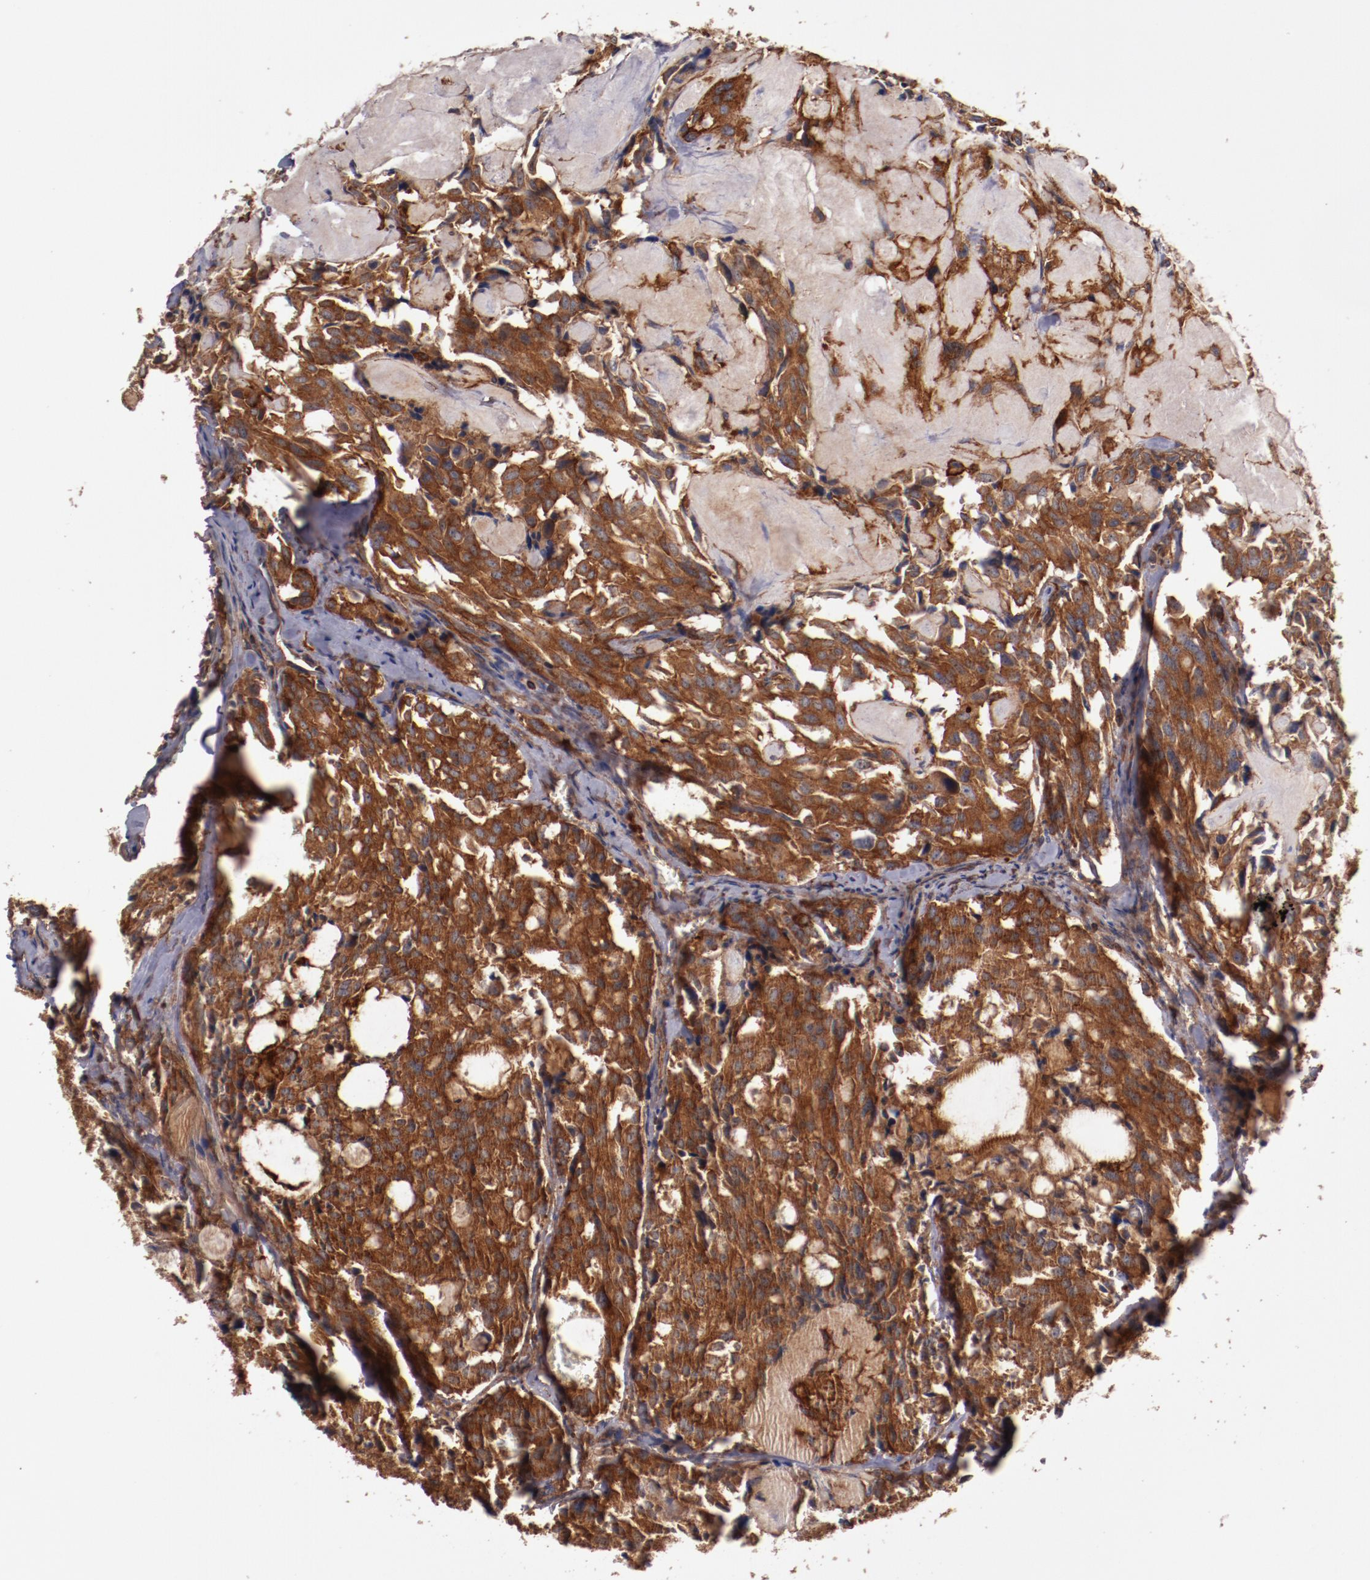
{"staining": {"intensity": "strong", "quantity": ">75%", "location": "cytoplasmic/membranous"}, "tissue": "thyroid cancer", "cell_type": "Tumor cells", "image_type": "cancer", "snomed": [{"axis": "morphology", "description": "Carcinoma, NOS"}, {"axis": "morphology", "description": "Carcinoid, malignant, NOS"}, {"axis": "topography", "description": "Thyroid gland"}], "caption": "Carcinoma (thyroid) stained with a brown dye reveals strong cytoplasmic/membranous positive staining in approximately >75% of tumor cells.", "gene": "TMOD3", "patient": {"sex": "male", "age": 33}}